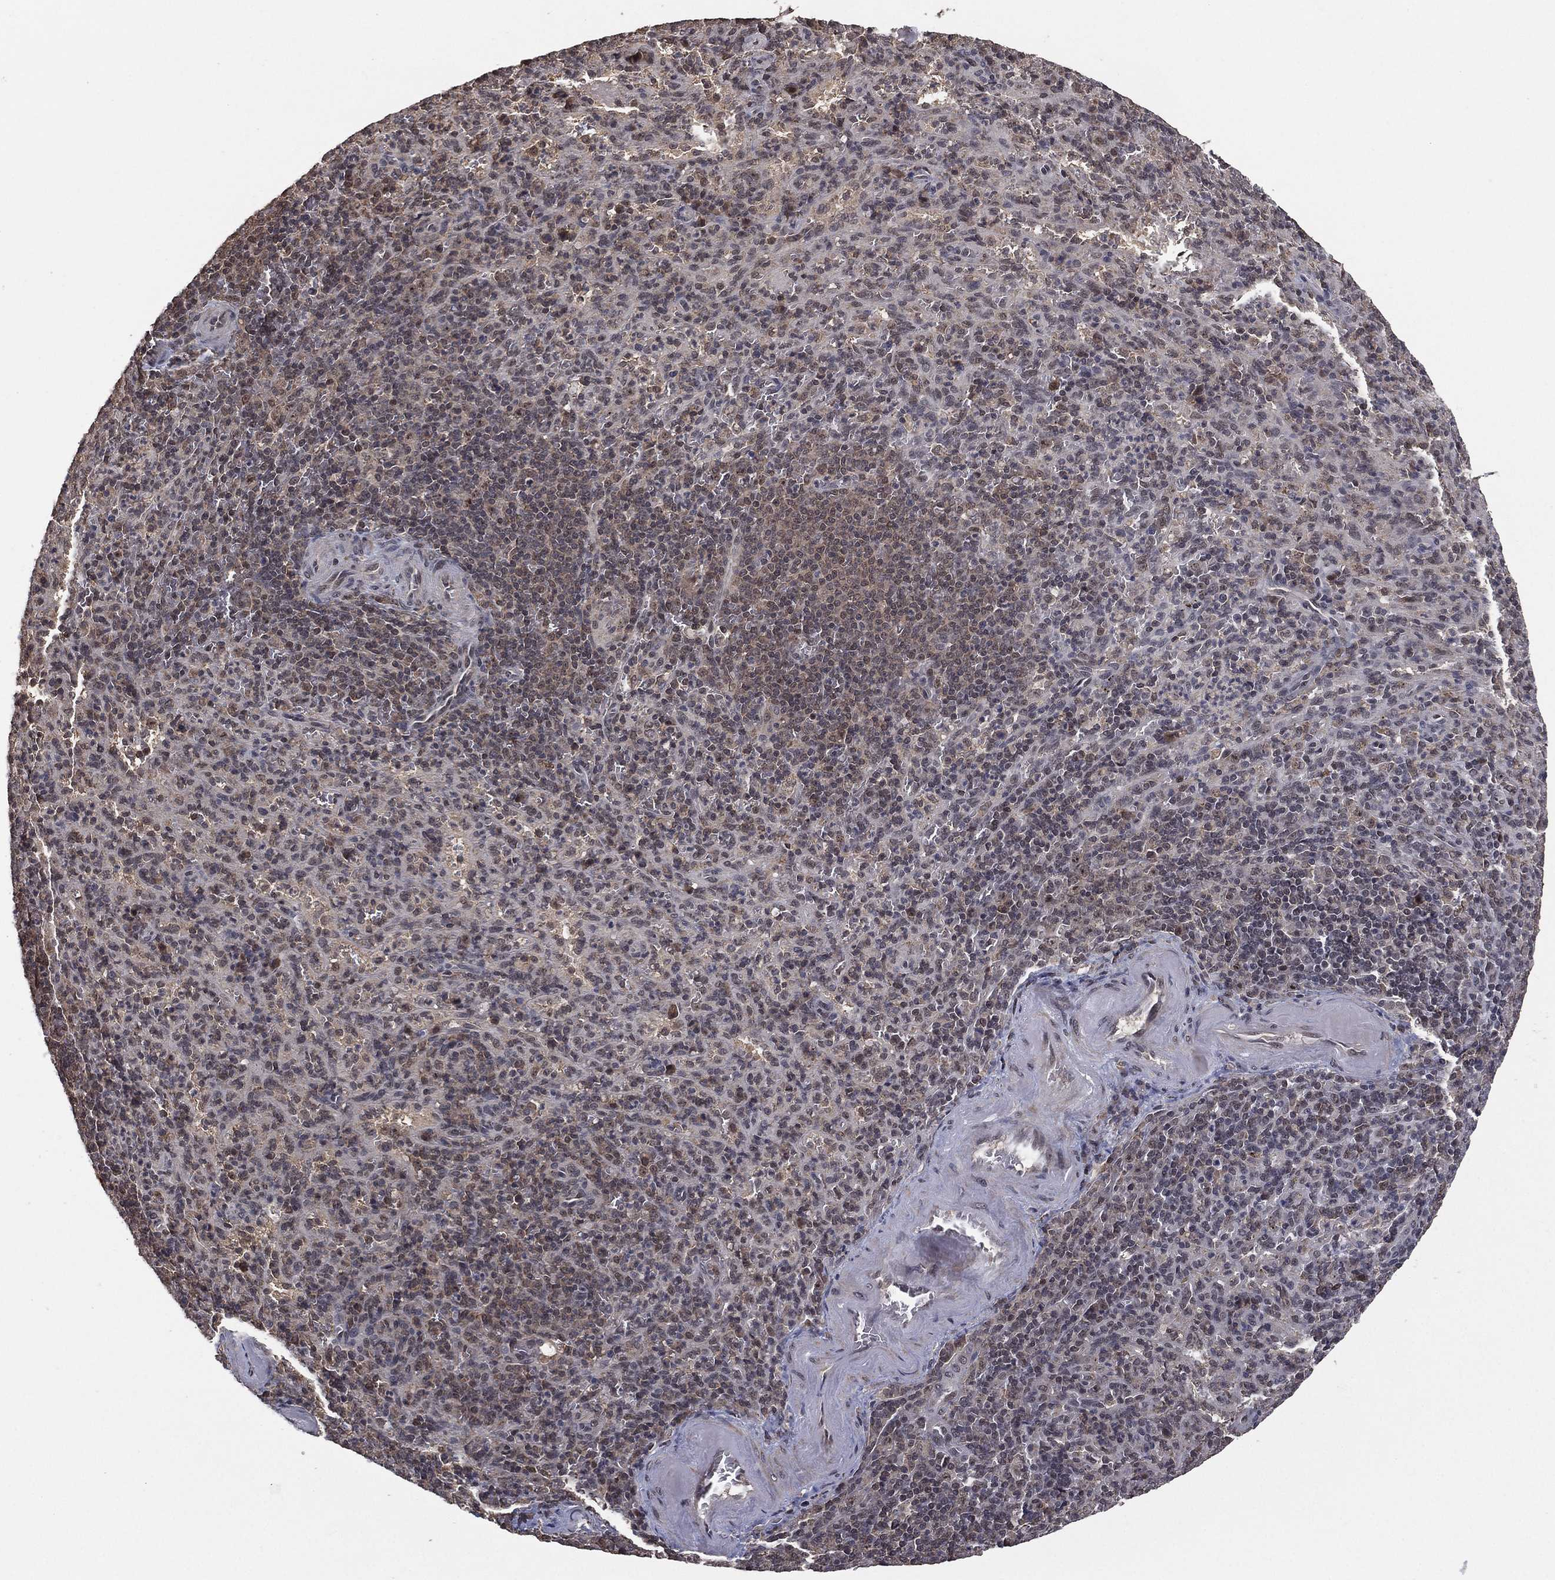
{"staining": {"intensity": "negative", "quantity": "none", "location": "none"}, "tissue": "spleen", "cell_type": "Cells in red pulp", "image_type": "normal", "snomed": [{"axis": "morphology", "description": "Normal tissue, NOS"}, {"axis": "topography", "description": "Spleen"}], "caption": "Immunohistochemical staining of benign human spleen demonstrates no significant staining in cells in red pulp.", "gene": "NELFCD", "patient": {"sex": "male", "age": 57}}